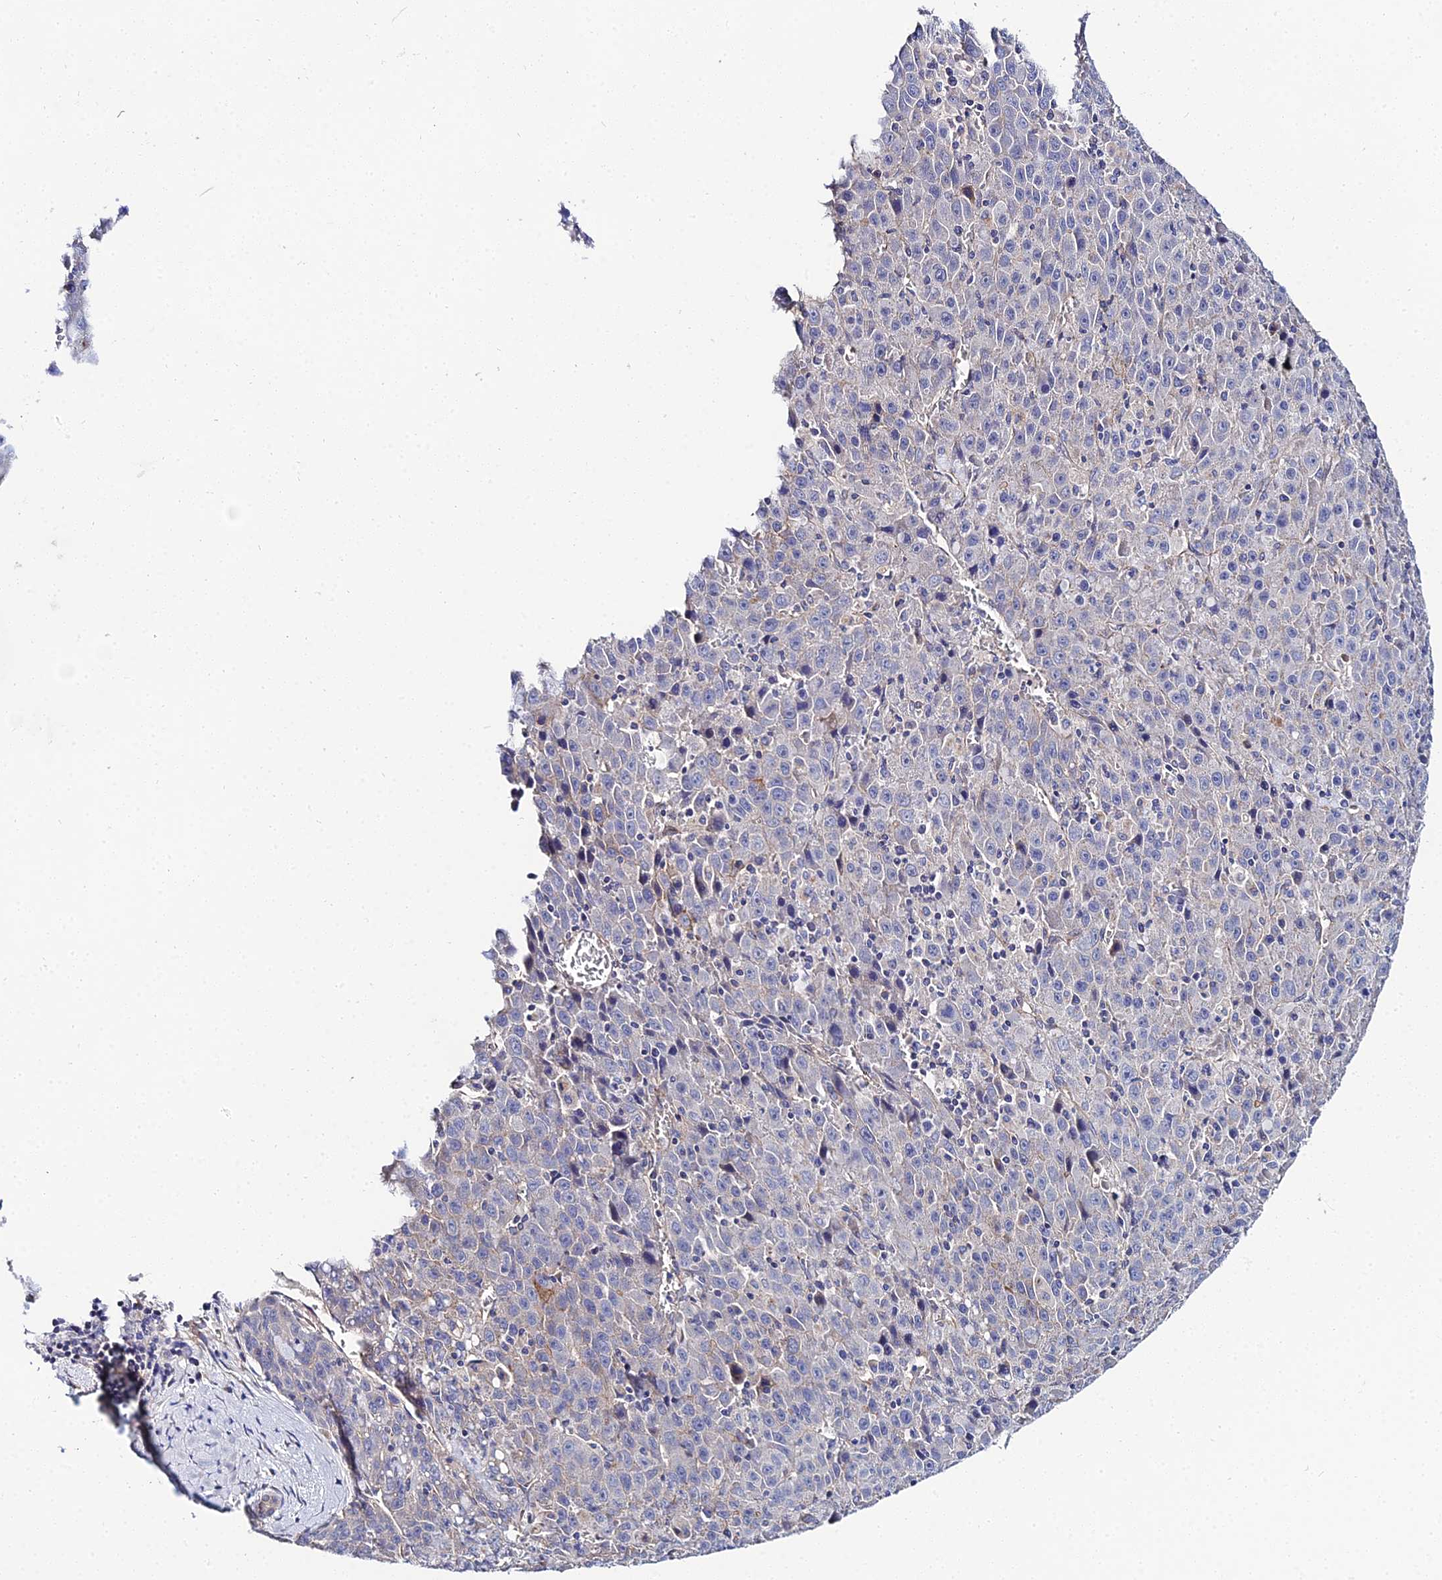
{"staining": {"intensity": "negative", "quantity": "none", "location": "none"}, "tissue": "liver cancer", "cell_type": "Tumor cells", "image_type": "cancer", "snomed": [{"axis": "morphology", "description": "Carcinoma, Hepatocellular, NOS"}, {"axis": "topography", "description": "Liver"}], "caption": "The IHC histopathology image has no significant staining in tumor cells of liver cancer tissue.", "gene": "APOBEC3H", "patient": {"sex": "female", "age": 53}}